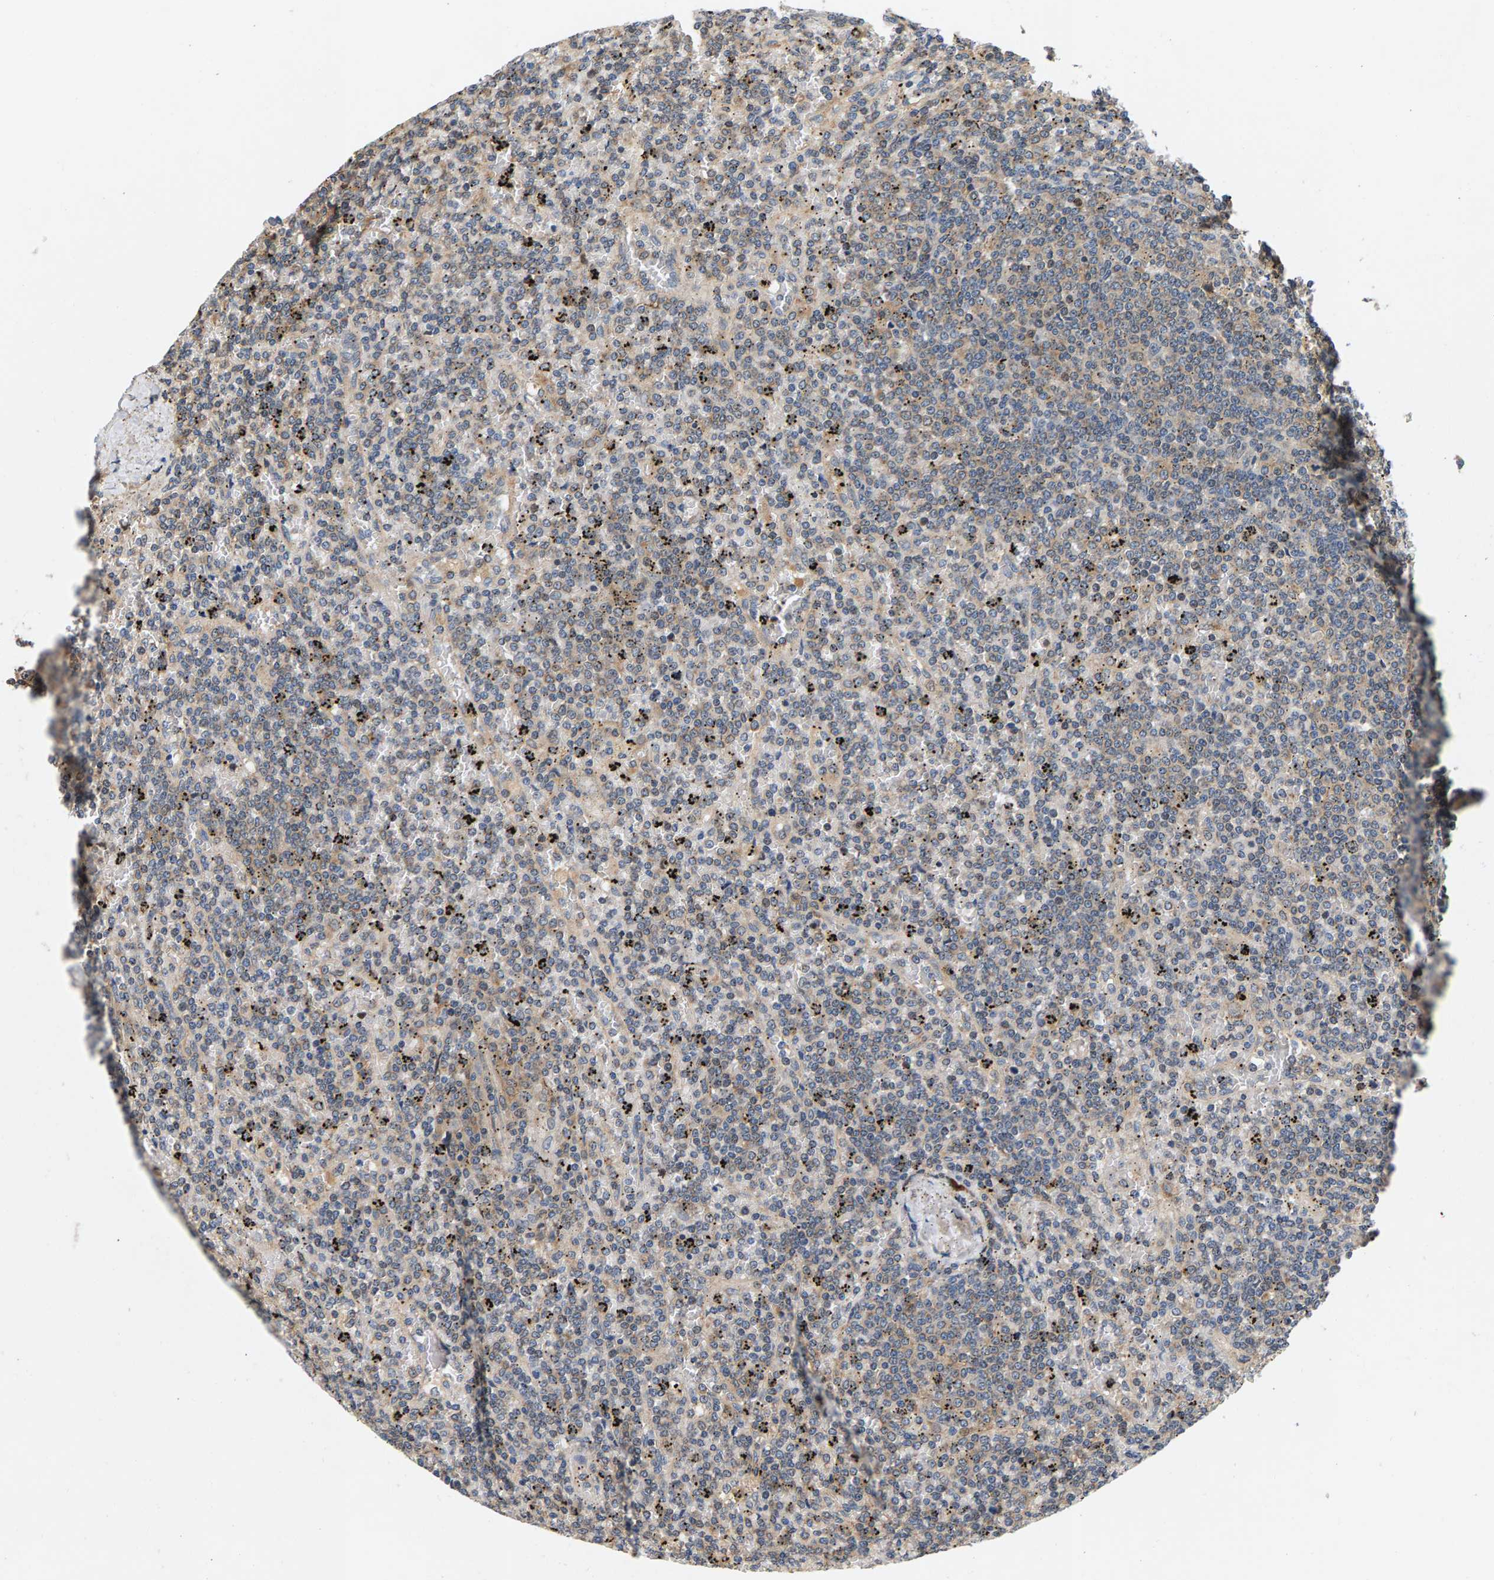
{"staining": {"intensity": "weak", "quantity": "<25%", "location": "cytoplasmic/membranous"}, "tissue": "lymphoma", "cell_type": "Tumor cells", "image_type": "cancer", "snomed": [{"axis": "morphology", "description": "Malignant lymphoma, non-Hodgkin's type, Low grade"}, {"axis": "topography", "description": "Spleen"}], "caption": "This is a image of immunohistochemistry staining of lymphoma, which shows no positivity in tumor cells. Nuclei are stained in blue.", "gene": "FAM78A", "patient": {"sex": "female", "age": 19}}